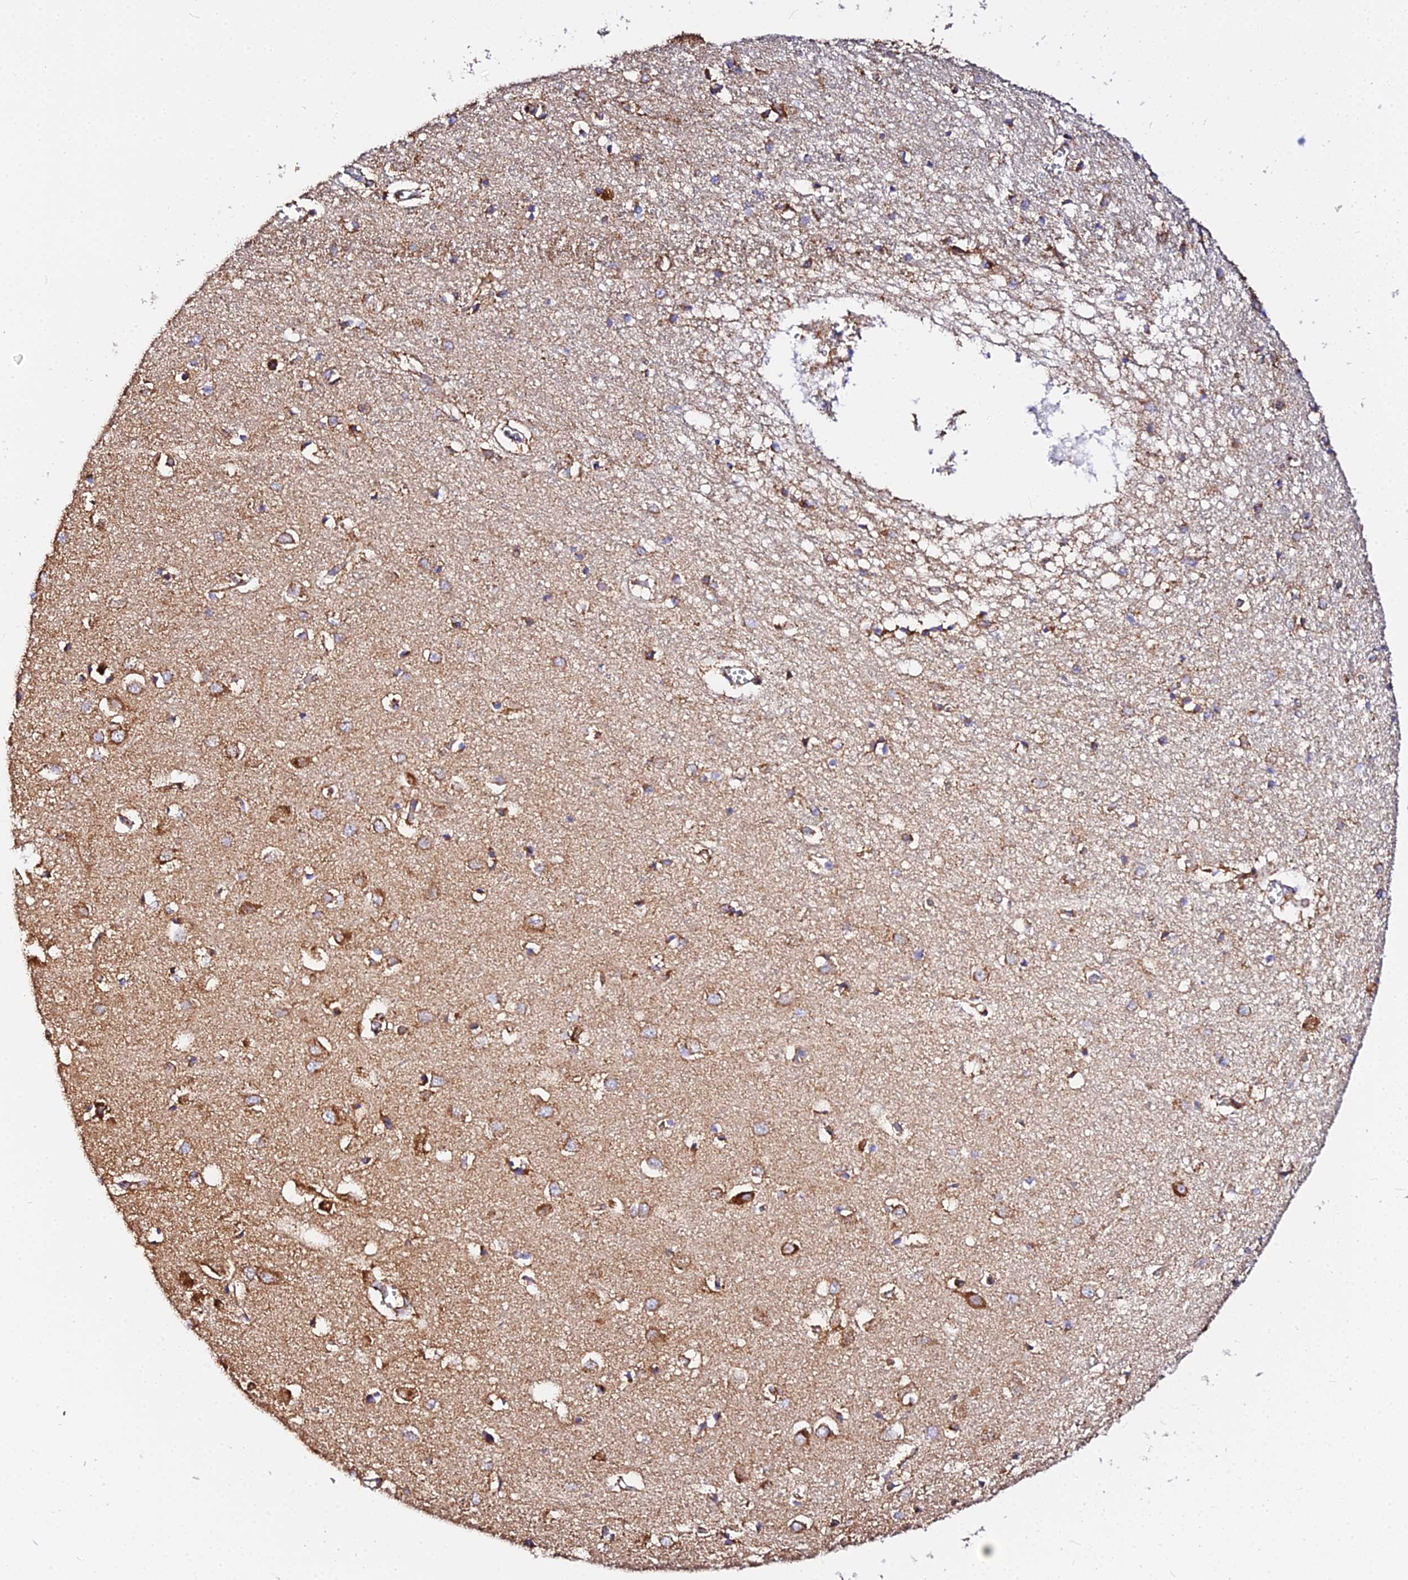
{"staining": {"intensity": "moderate", "quantity": ">75%", "location": "cytoplasmic/membranous"}, "tissue": "cerebral cortex", "cell_type": "Endothelial cells", "image_type": "normal", "snomed": [{"axis": "morphology", "description": "Normal tissue, NOS"}, {"axis": "topography", "description": "Cerebral cortex"}], "caption": "High-magnification brightfield microscopy of unremarkable cerebral cortex stained with DAB (brown) and counterstained with hematoxylin (blue). endothelial cells exhibit moderate cytoplasmic/membranous positivity is seen in approximately>75% of cells. (Brightfield microscopy of DAB IHC at high magnification).", "gene": "ZNF573", "patient": {"sex": "female", "age": 64}}